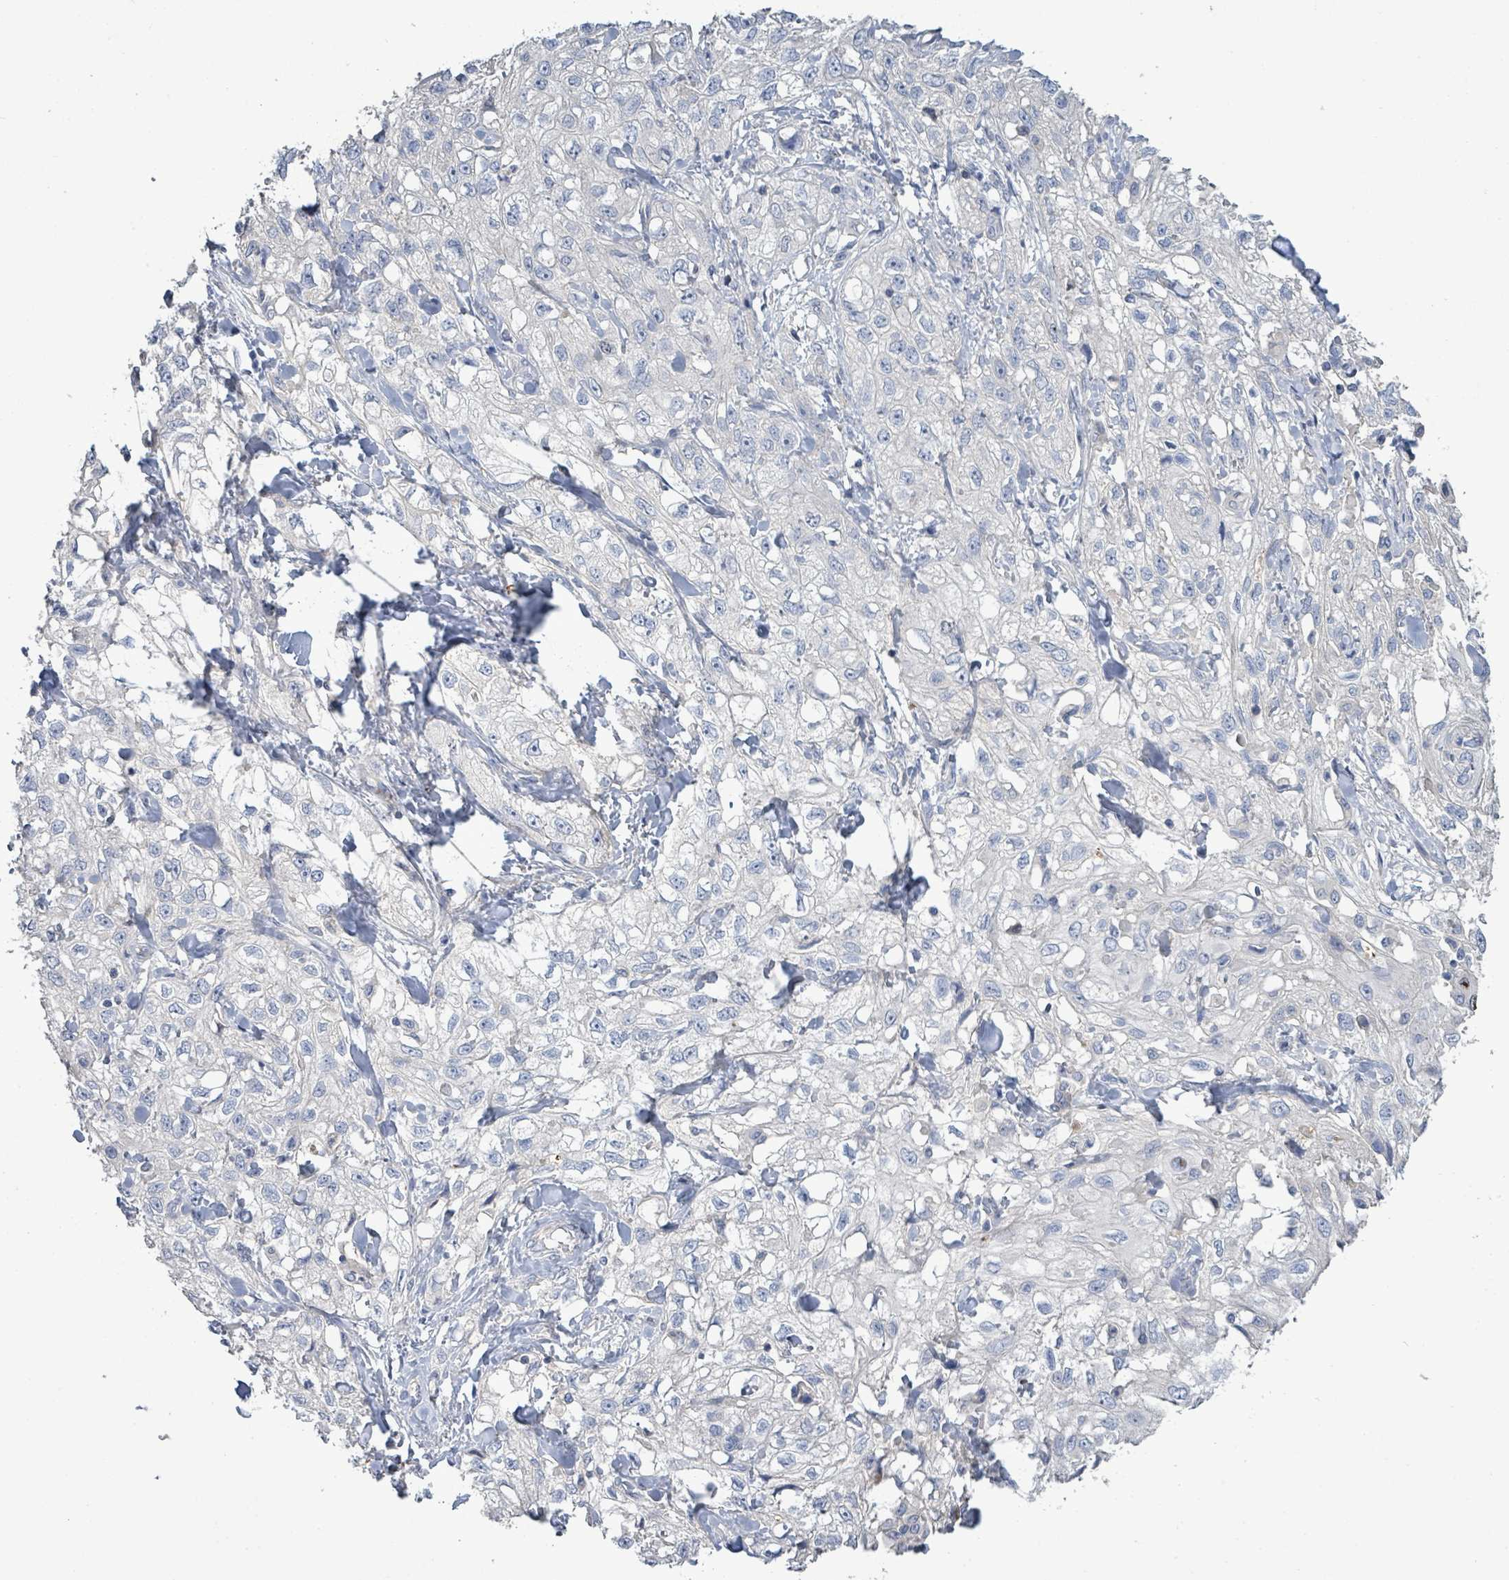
{"staining": {"intensity": "negative", "quantity": "none", "location": "none"}, "tissue": "skin cancer", "cell_type": "Tumor cells", "image_type": "cancer", "snomed": [{"axis": "morphology", "description": "Squamous cell carcinoma, NOS"}, {"axis": "topography", "description": "Skin"}, {"axis": "topography", "description": "Vulva"}], "caption": "Skin cancer (squamous cell carcinoma) was stained to show a protein in brown. There is no significant staining in tumor cells. (DAB IHC, high magnification).", "gene": "KRAS", "patient": {"sex": "female", "age": 86}}